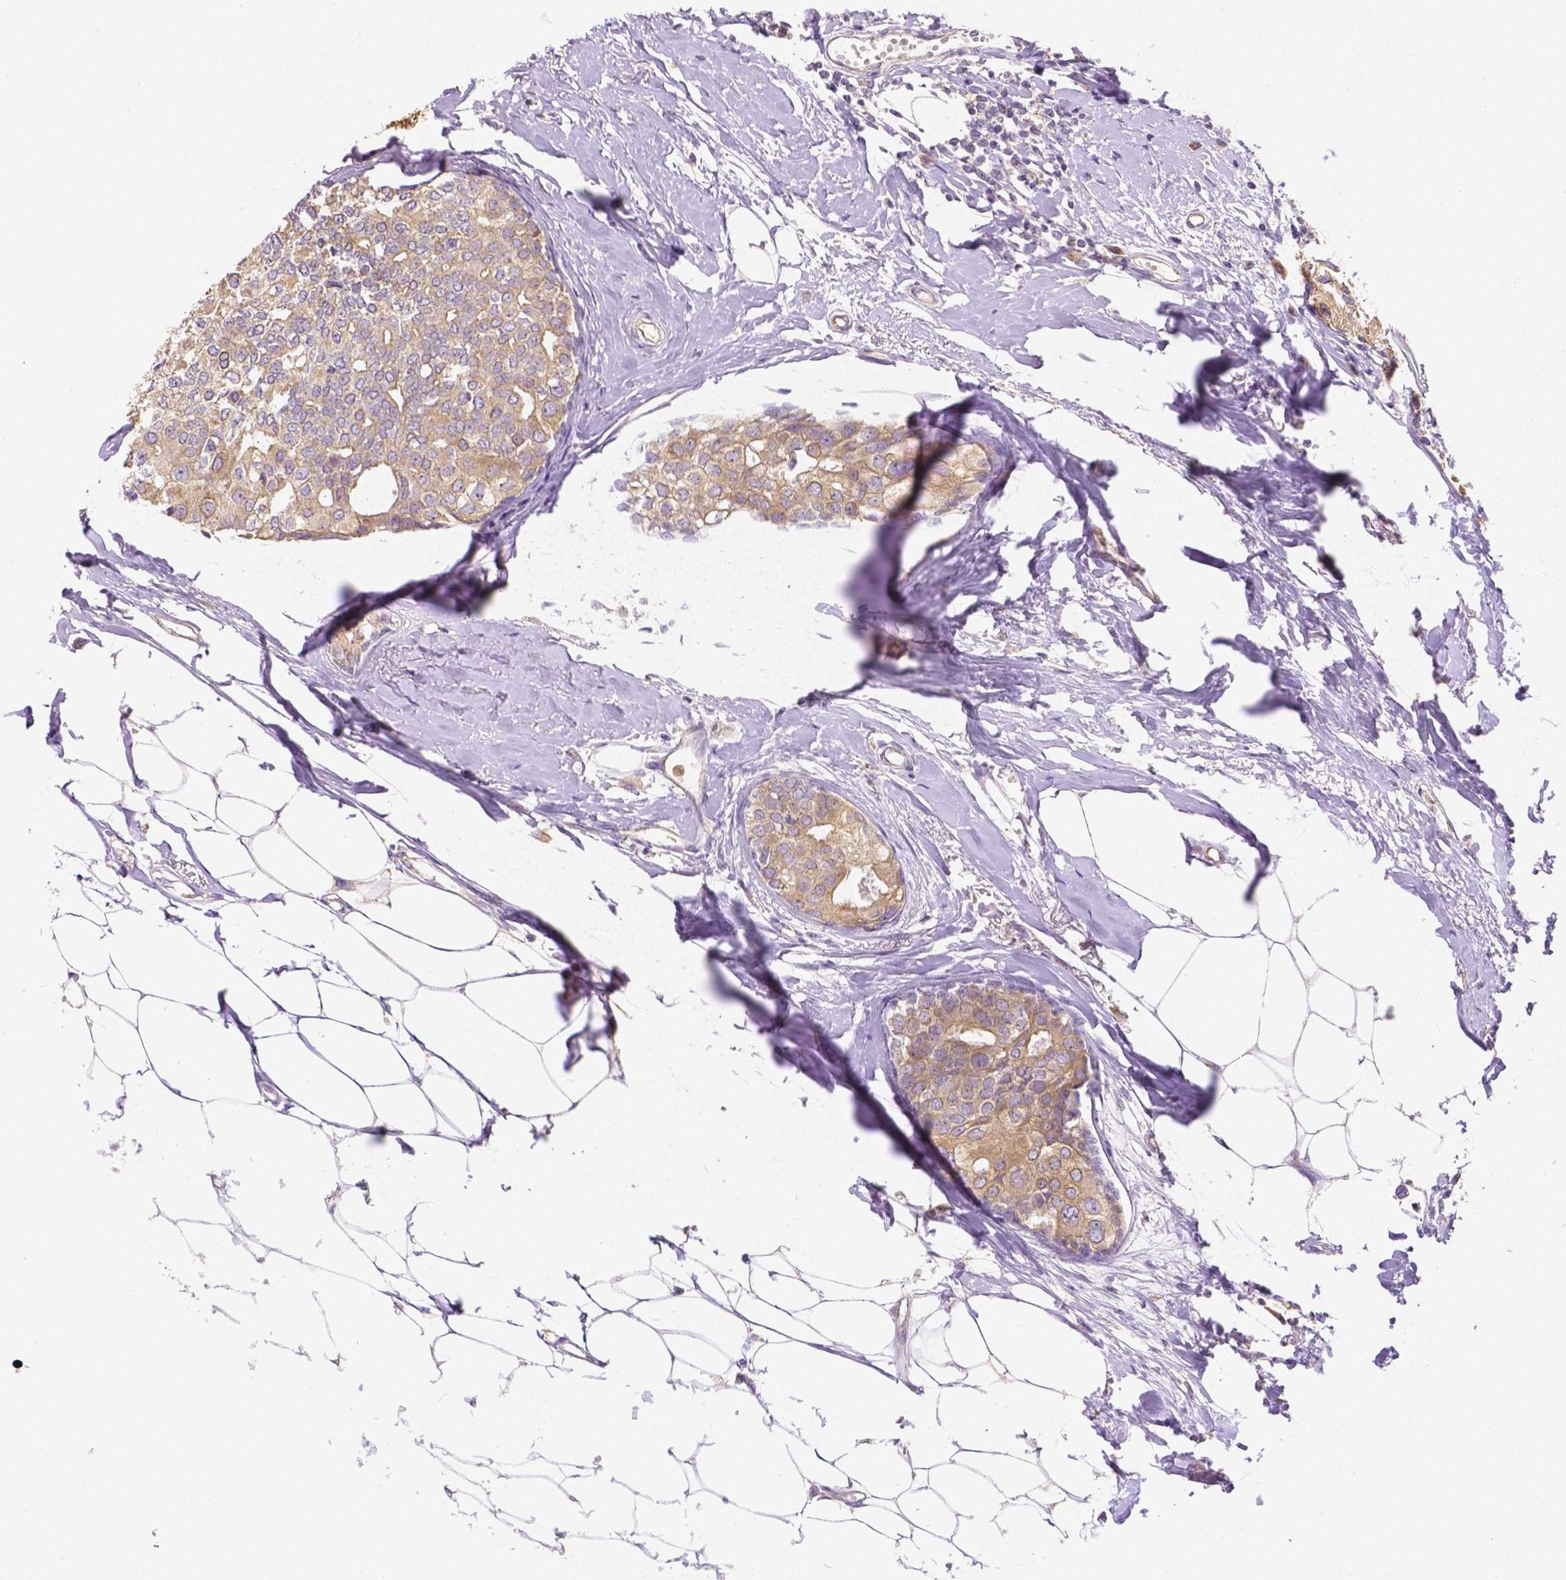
{"staining": {"intensity": "weak", "quantity": ">75%", "location": "cytoplasmic/membranous"}, "tissue": "breast cancer", "cell_type": "Tumor cells", "image_type": "cancer", "snomed": [{"axis": "morphology", "description": "Duct carcinoma"}, {"axis": "topography", "description": "Breast"}], "caption": "Immunohistochemical staining of human invasive ductal carcinoma (breast) shows weak cytoplasmic/membranous protein positivity in about >75% of tumor cells.", "gene": "ZNRD2", "patient": {"sex": "female", "age": 40}}